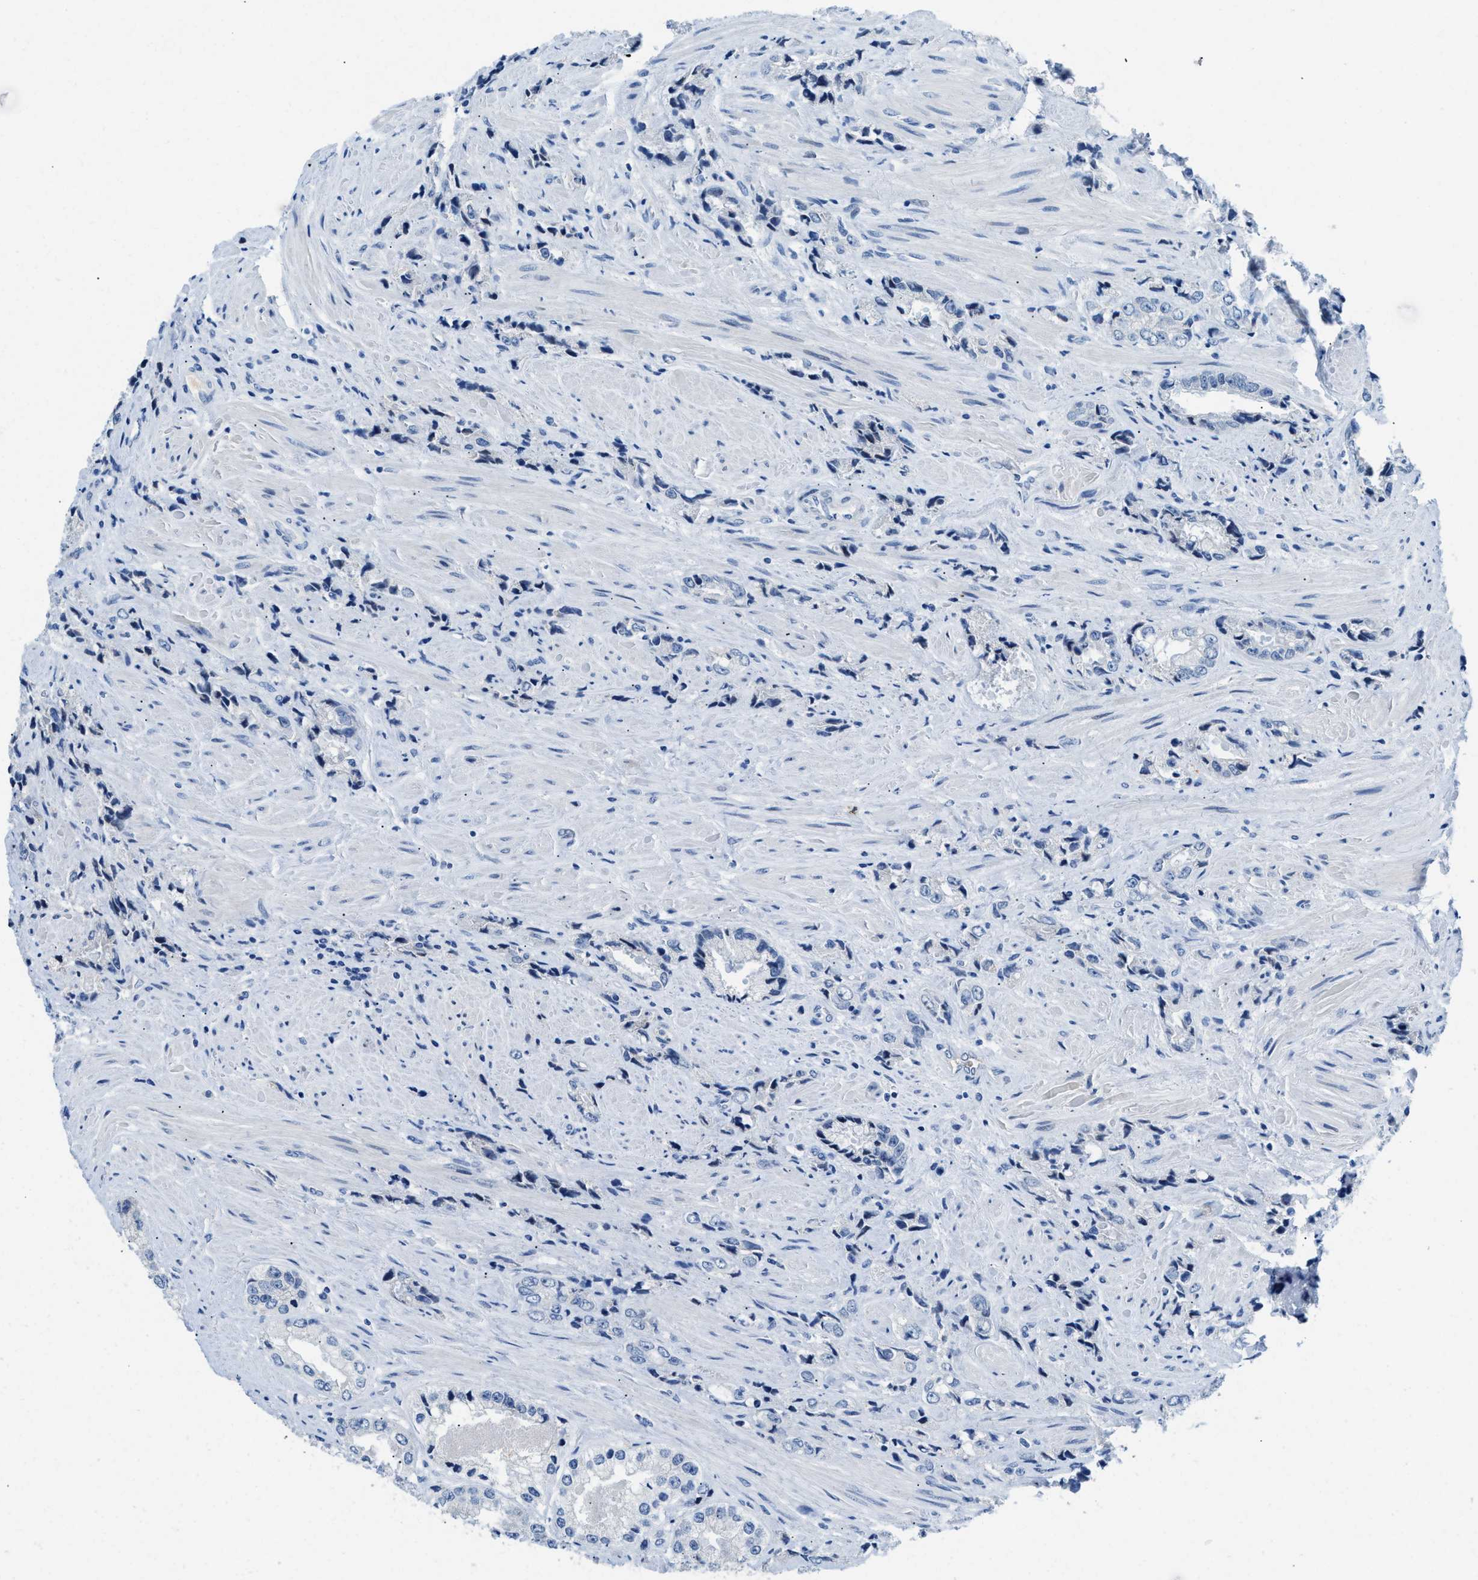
{"staining": {"intensity": "negative", "quantity": "none", "location": "none"}, "tissue": "prostate cancer", "cell_type": "Tumor cells", "image_type": "cancer", "snomed": [{"axis": "morphology", "description": "Adenocarcinoma, High grade"}, {"axis": "topography", "description": "Prostate"}], "caption": "Prostate adenocarcinoma (high-grade) was stained to show a protein in brown. There is no significant expression in tumor cells.", "gene": "MBL2", "patient": {"sex": "male", "age": 61}}